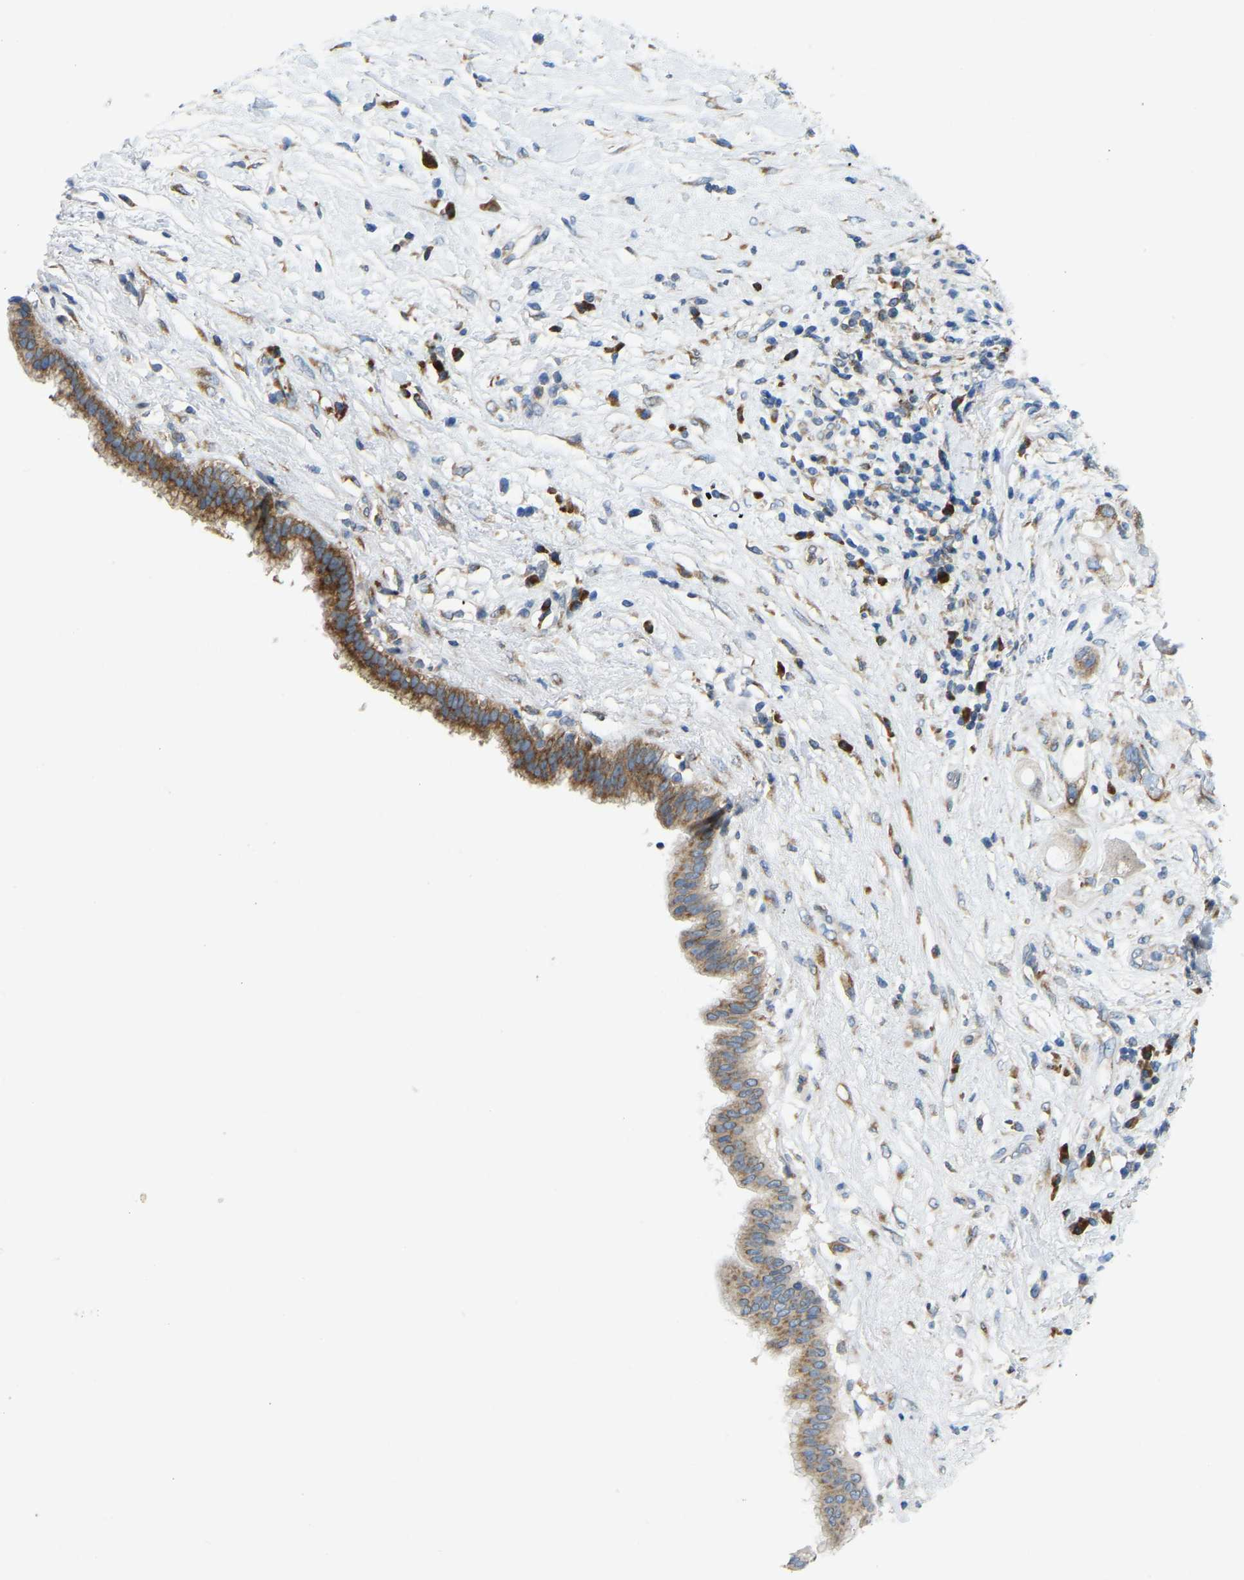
{"staining": {"intensity": "moderate", "quantity": ">75%", "location": "cytoplasmic/membranous"}, "tissue": "pancreatic cancer", "cell_type": "Tumor cells", "image_type": "cancer", "snomed": [{"axis": "morphology", "description": "Adenocarcinoma, NOS"}, {"axis": "topography", "description": "Pancreas"}], "caption": "Protein staining of adenocarcinoma (pancreatic) tissue shows moderate cytoplasmic/membranous positivity in approximately >75% of tumor cells.", "gene": "SND1", "patient": {"sex": "female", "age": 56}}